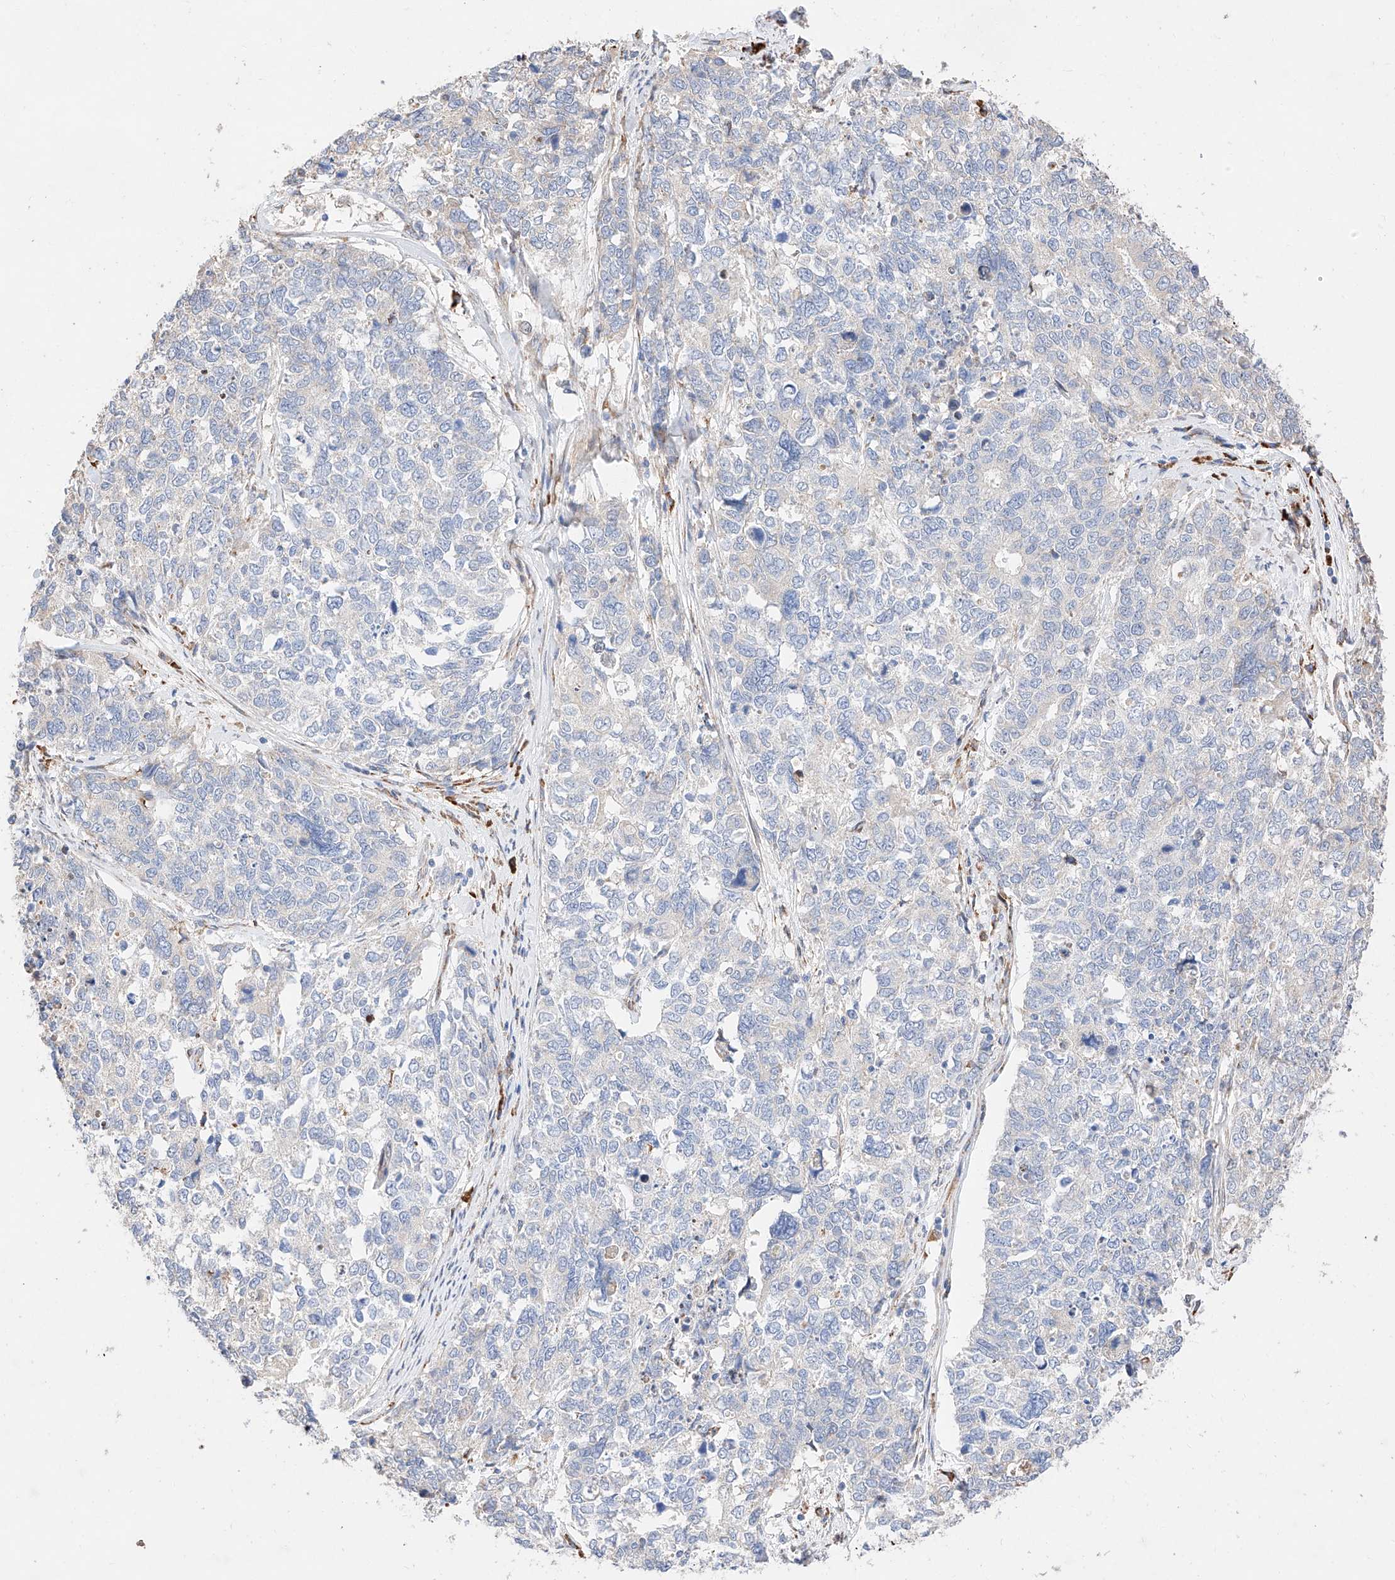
{"staining": {"intensity": "negative", "quantity": "none", "location": "none"}, "tissue": "cervical cancer", "cell_type": "Tumor cells", "image_type": "cancer", "snomed": [{"axis": "morphology", "description": "Squamous cell carcinoma, NOS"}, {"axis": "topography", "description": "Cervix"}], "caption": "High magnification brightfield microscopy of cervical squamous cell carcinoma stained with DAB (brown) and counterstained with hematoxylin (blue): tumor cells show no significant positivity.", "gene": "ATP9B", "patient": {"sex": "female", "age": 63}}